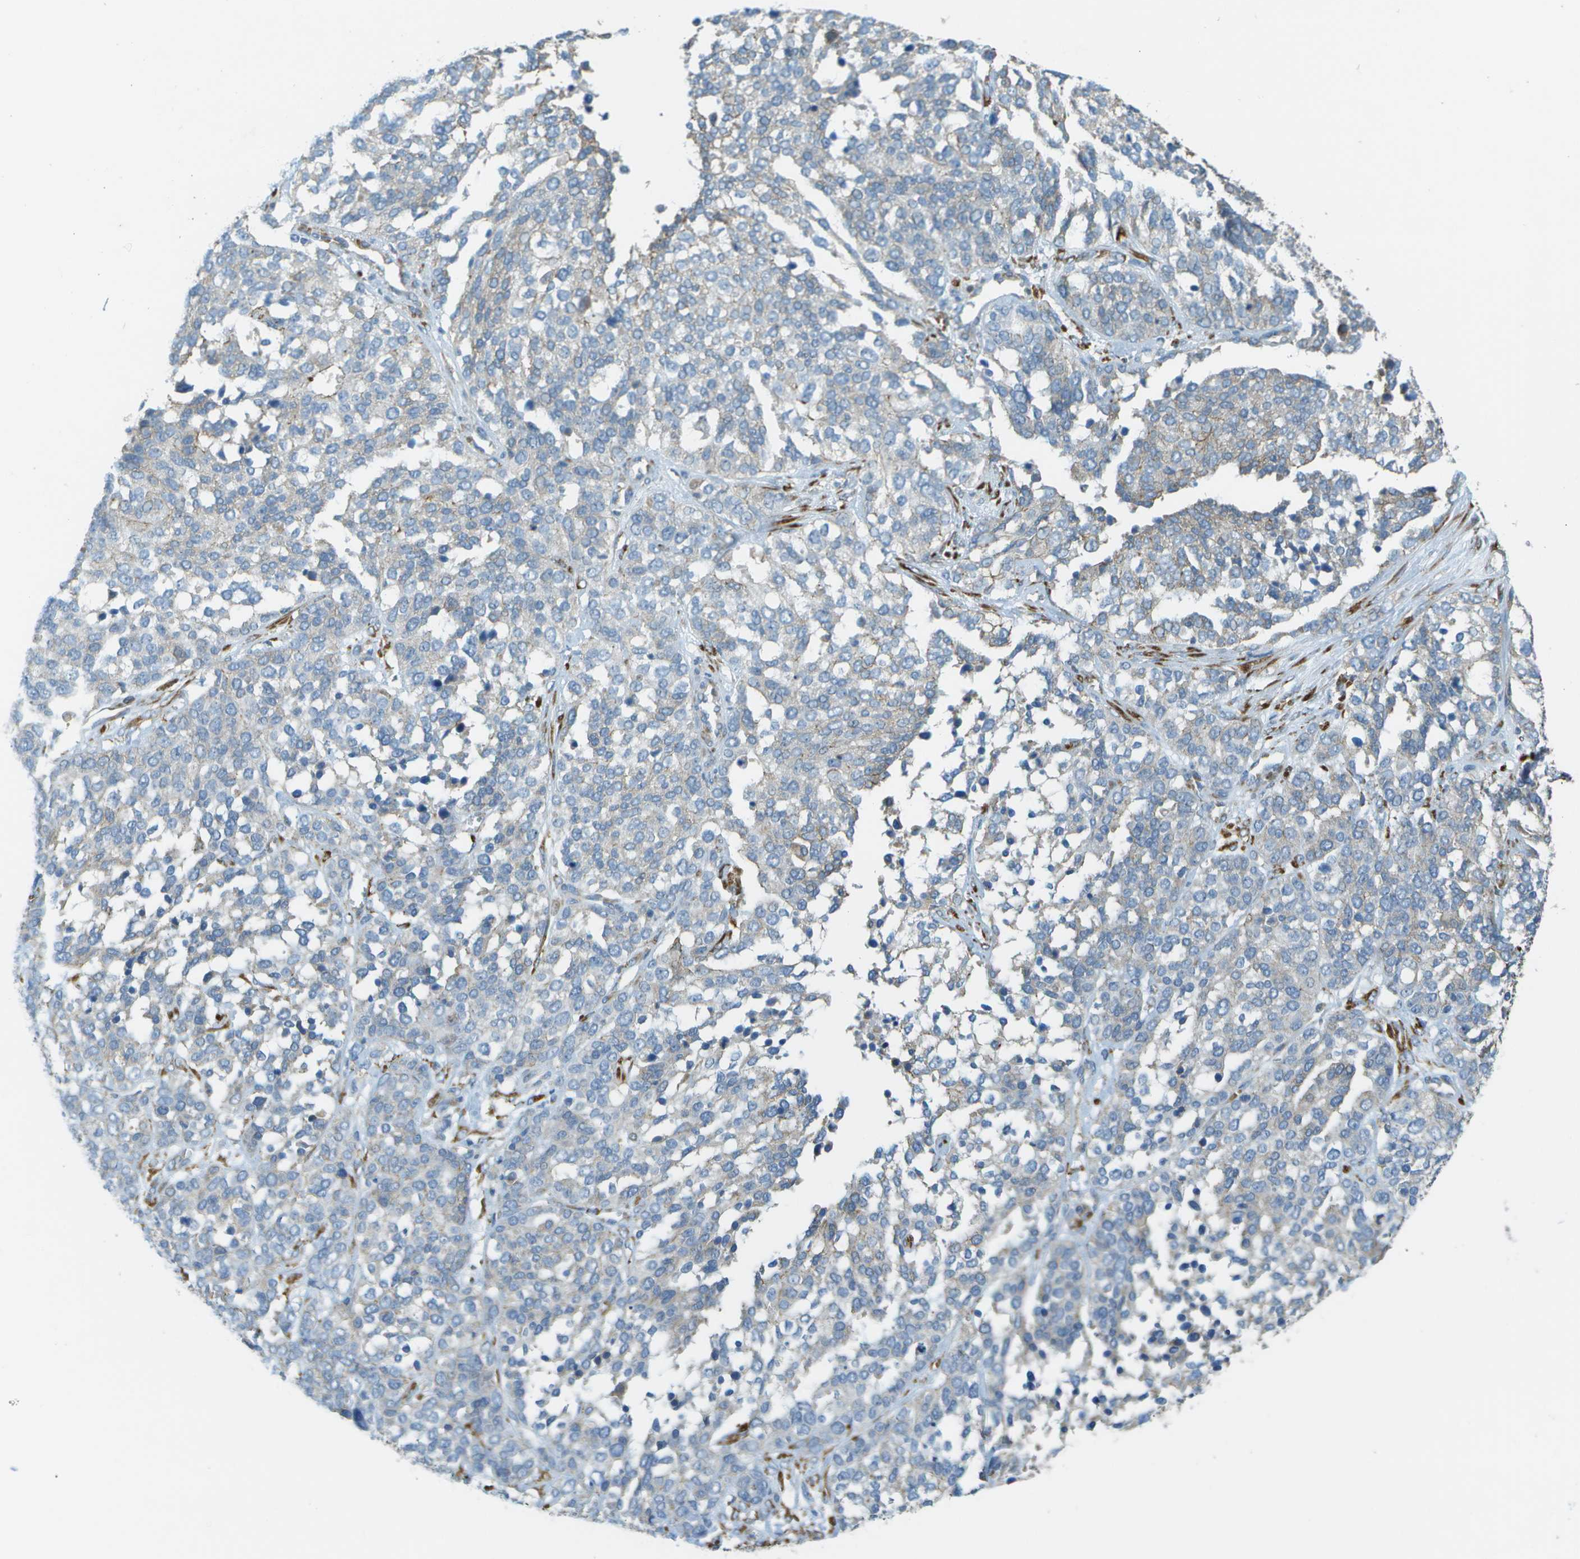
{"staining": {"intensity": "negative", "quantity": "none", "location": "none"}, "tissue": "ovarian cancer", "cell_type": "Tumor cells", "image_type": "cancer", "snomed": [{"axis": "morphology", "description": "Cystadenocarcinoma, serous, NOS"}, {"axis": "topography", "description": "Ovary"}], "caption": "The micrograph displays no significant positivity in tumor cells of serous cystadenocarcinoma (ovarian). Nuclei are stained in blue.", "gene": "KCTD3", "patient": {"sex": "female", "age": 44}}